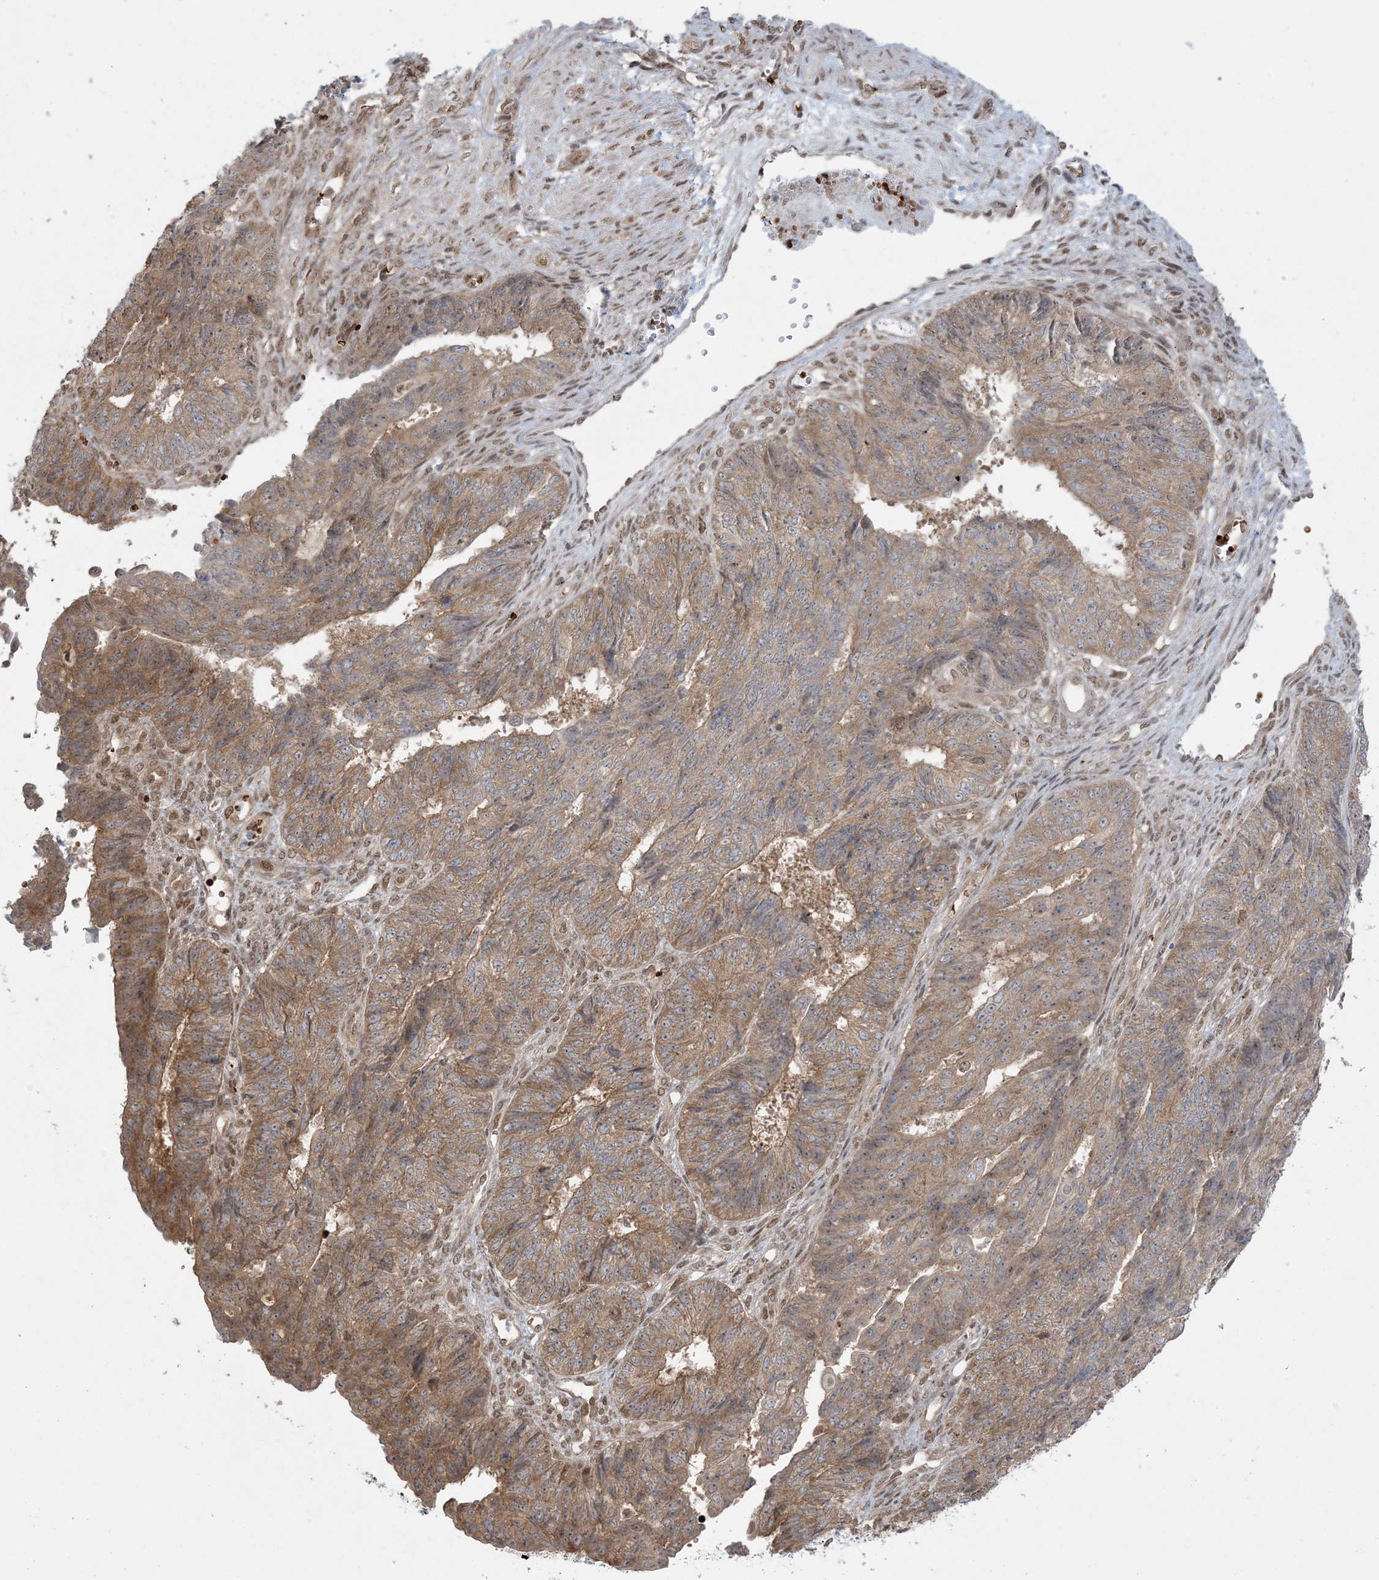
{"staining": {"intensity": "moderate", "quantity": "25%-75%", "location": "cytoplasmic/membranous"}, "tissue": "endometrial cancer", "cell_type": "Tumor cells", "image_type": "cancer", "snomed": [{"axis": "morphology", "description": "Adenocarcinoma, NOS"}, {"axis": "topography", "description": "Endometrium"}], "caption": "IHC photomicrograph of neoplastic tissue: human endometrial adenocarcinoma stained using IHC reveals medium levels of moderate protein expression localized specifically in the cytoplasmic/membranous of tumor cells, appearing as a cytoplasmic/membranous brown color.", "gene": "ABCF3", "patient": {"sex": "female", "age": 32}}